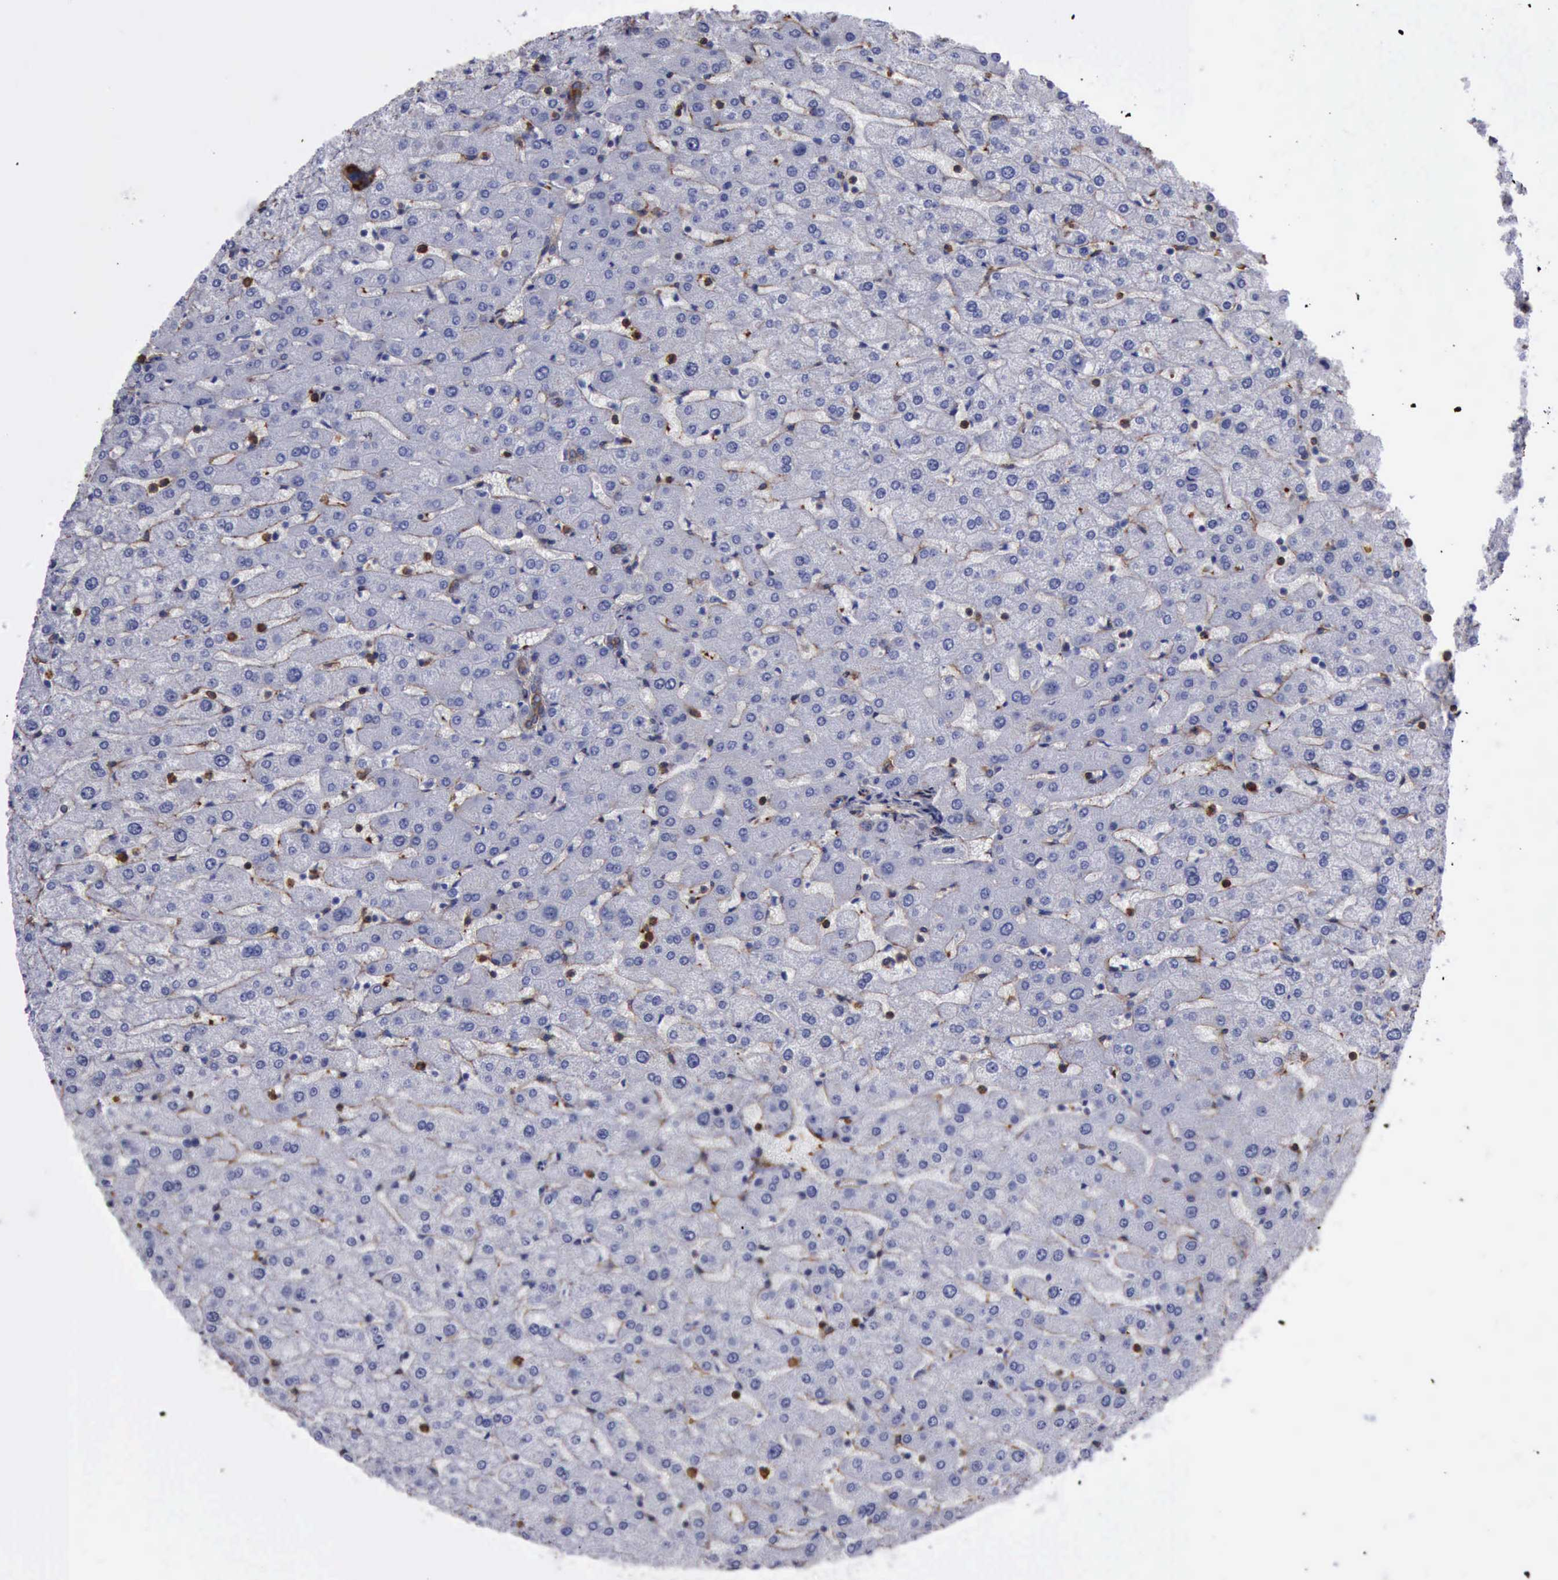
{"staining": {"intensity": "negative", "quantity": "none", "location": "none"}, "tissue": "liver", "cell_type": "Cholangiocytes", "image_type": "normal", "snomed": [{"axis": "morphology", "description": "Normal tissue, NOS"}, {"axis": "morphology", "description": "Fibrosis, NOS"}, {"axis": "topography", "description": "Liver"}], "caption": "Normal liver was stained to show a protein in brown. There is no significant staining in cholangiocytes. (DAB IHC visualized using brightfield microscopy, high magnification).", "gene": "FLNA", "patient": {"sex": "female", "age": 29}}